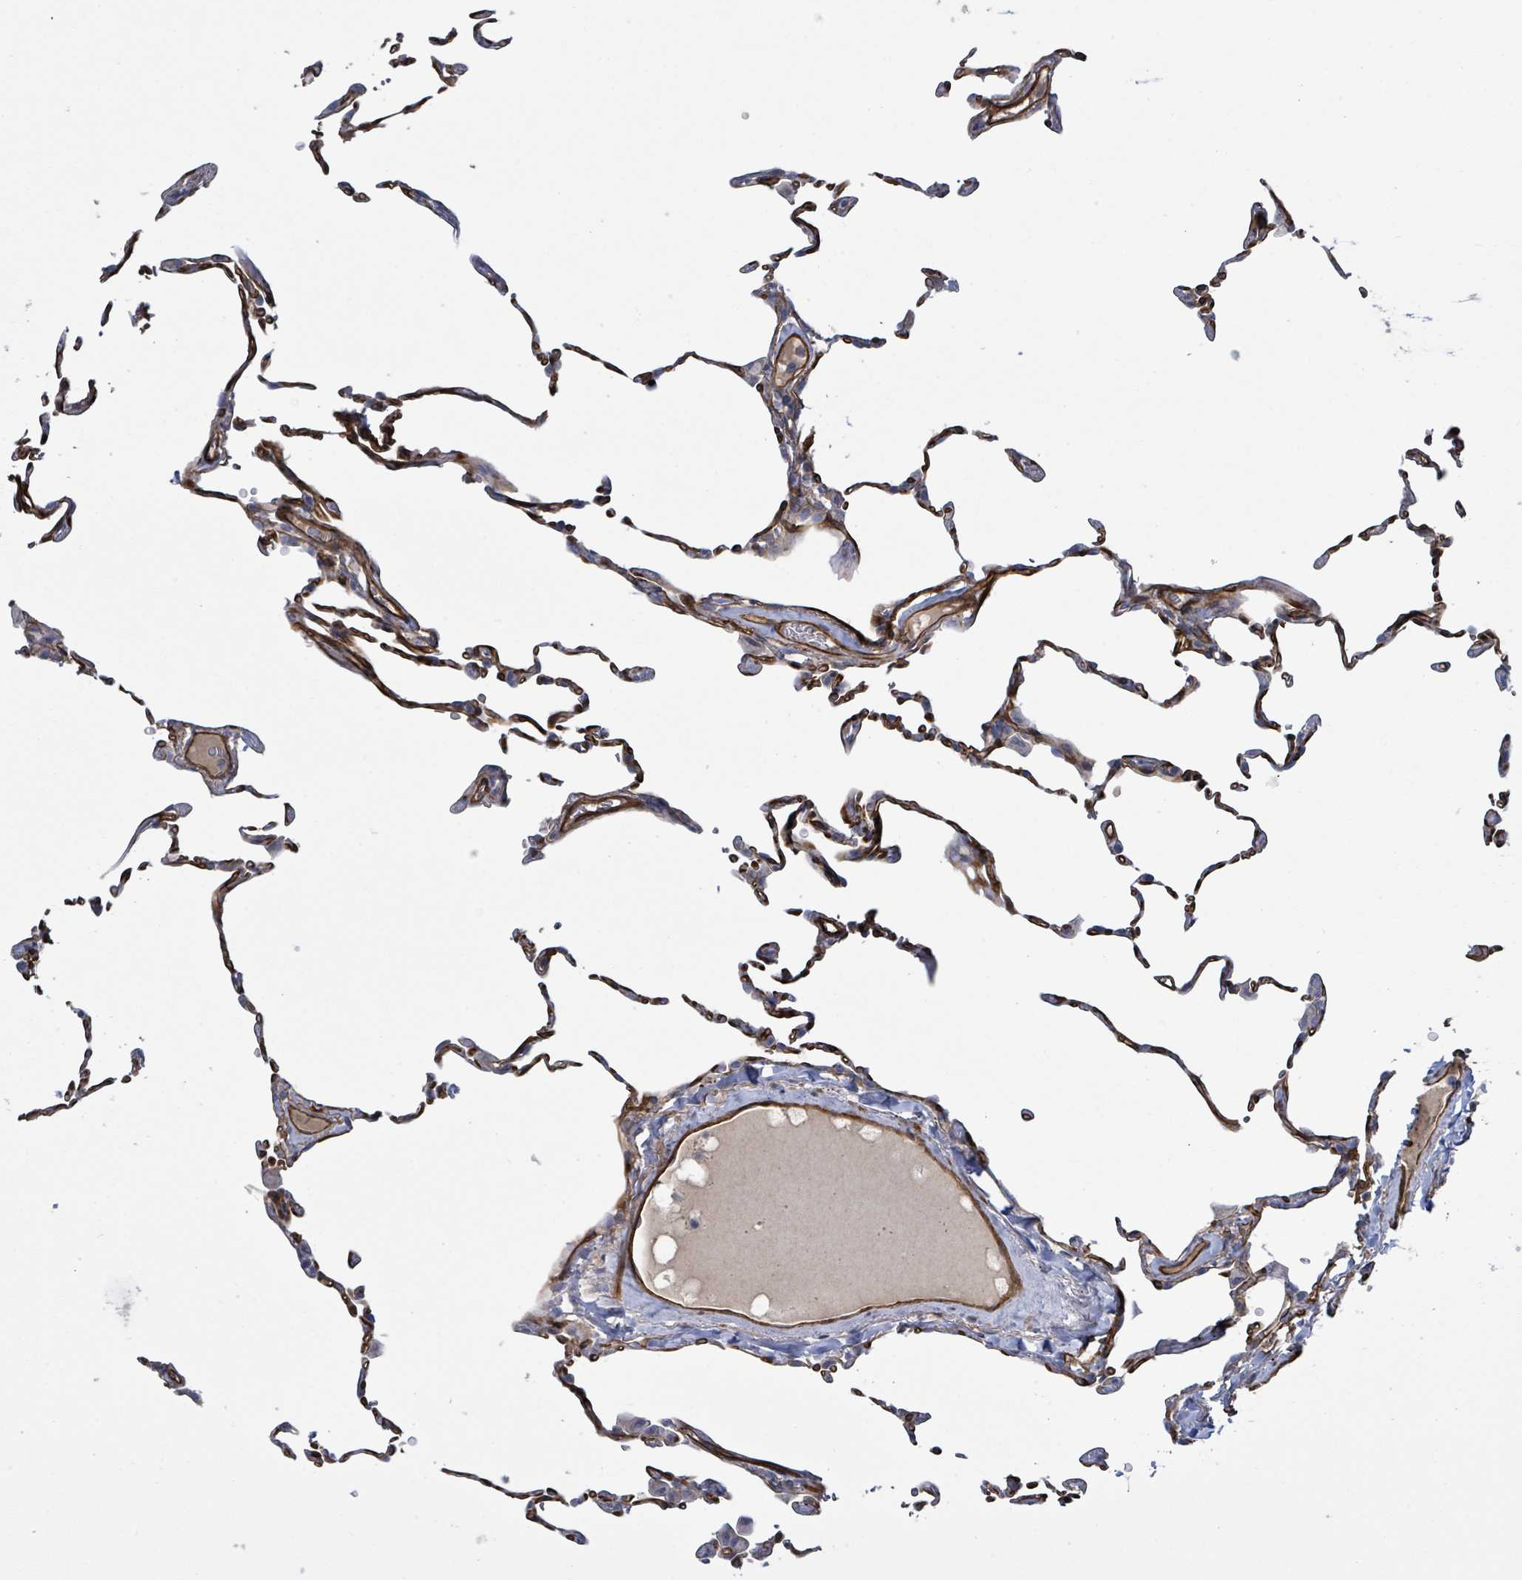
{"staining": {"intensity": "strong", "quantity": "25%-75%", "location": "cytoplasmic/membranous"}, "tissue": "lung", "cell_type": "Alveolar cells", "image_type": "normal", "snomed": [{"axis": "morphology", "description": "Normal tissue, NOS"}, {"axis": "topography", "description": "Lung"}], "caption": "Alveolar cells reveal high levels of strong cytoplasmic/membranous expression in approximately 25%-75% of cells in unremarkable lung.", "gene": "KANK3", "patient": {"sex": "female", "age": 57}}